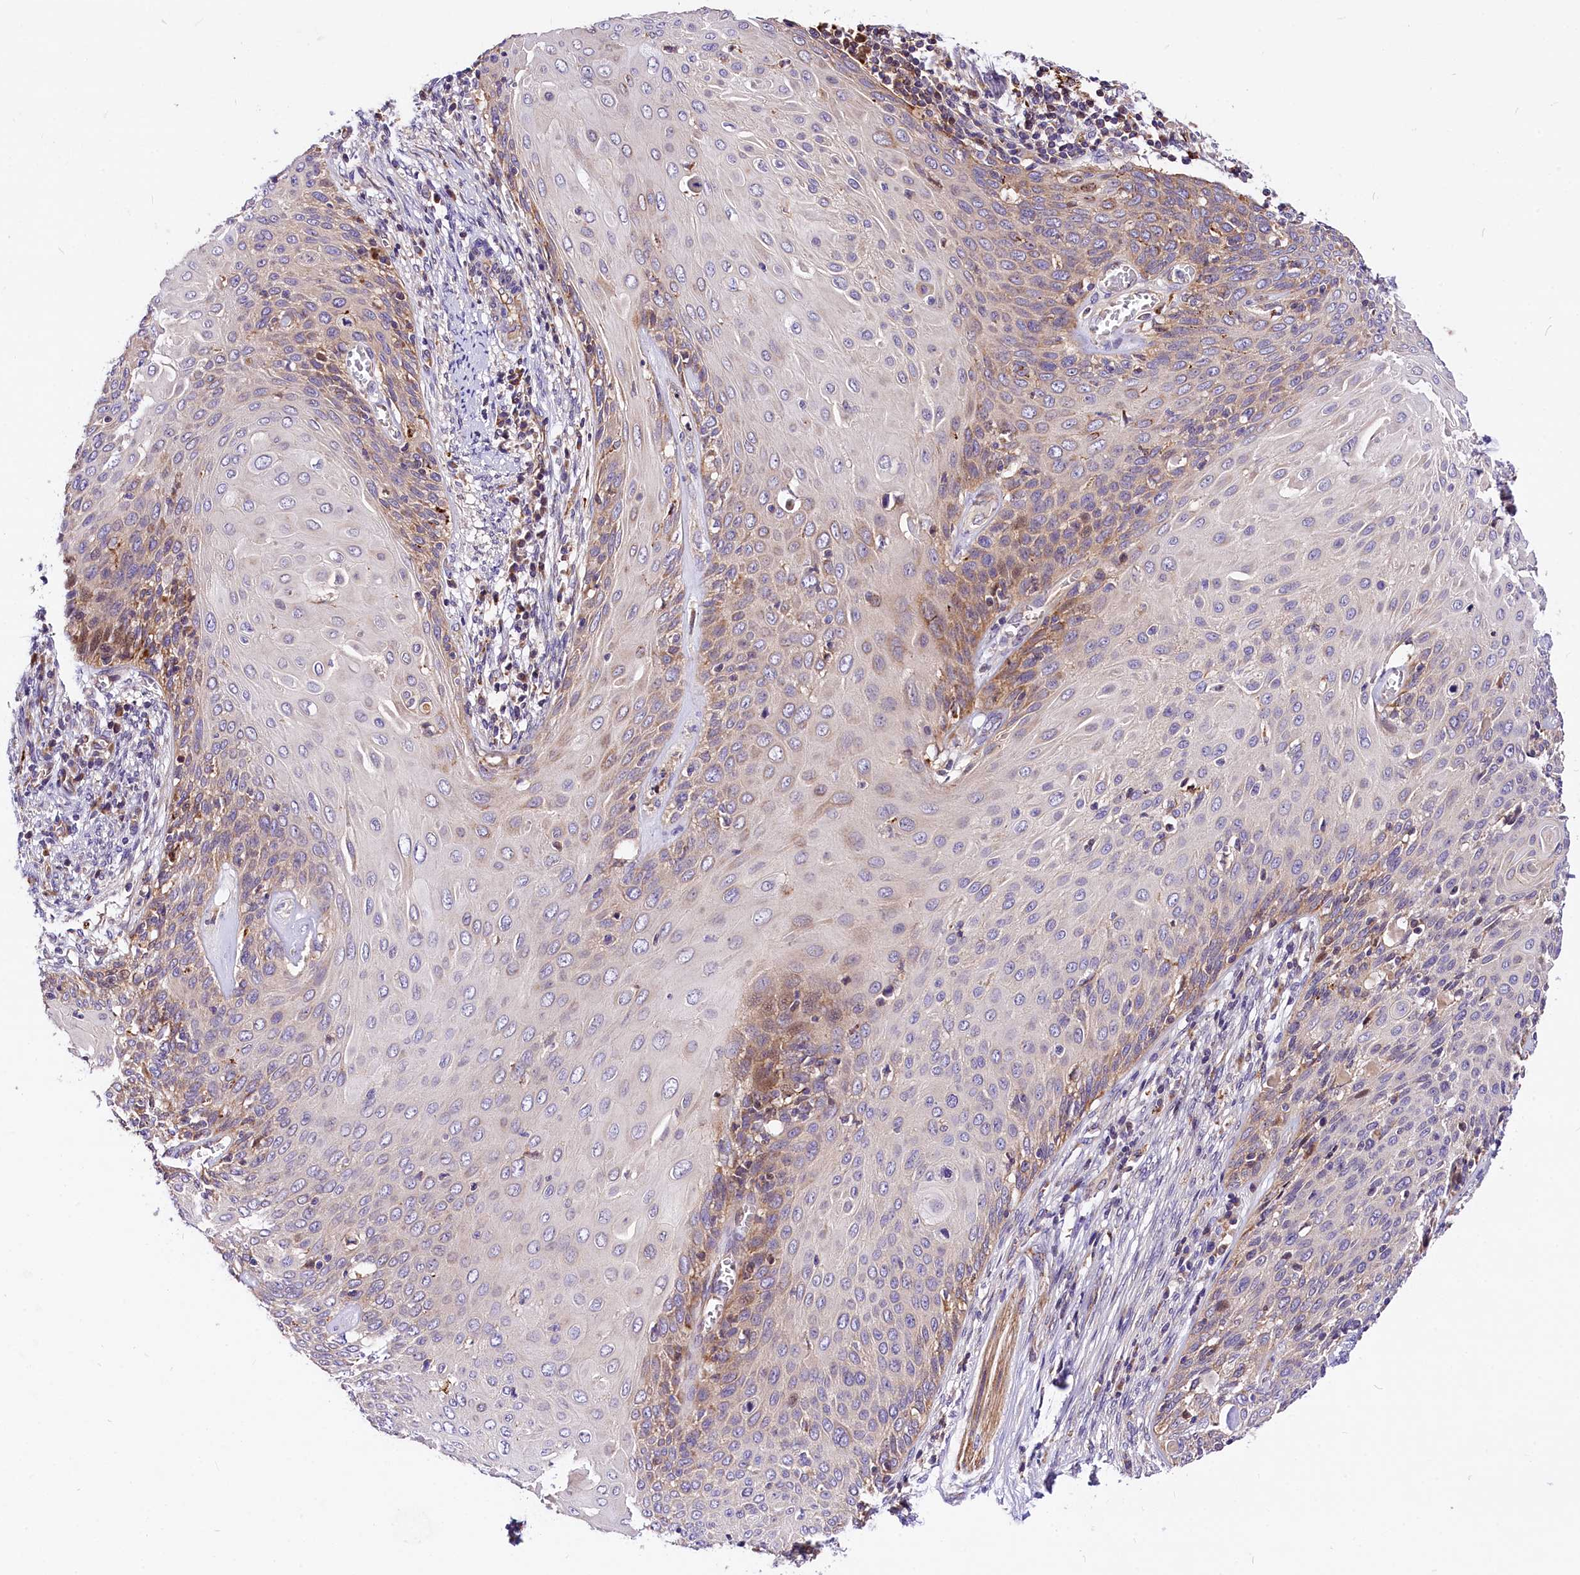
{"staining": {"intensity": "weak", "quantity": "<25%", "location": "cytoplasmic/membranous"}, "tissue": "cervical cancer", "cell_type": "Tumor cells", "image_type": "cancer", "snomed": [{"axis": "morphology", "description": "Squamous cell carcinoma, NOS"}, {"axis": "topography", "description": "Cervix"}], "caption": "Tumor cells show no significant staining in cervical cancer.", "gene": "ARMC6", "patient": {"sex": "female", "age": 39}}